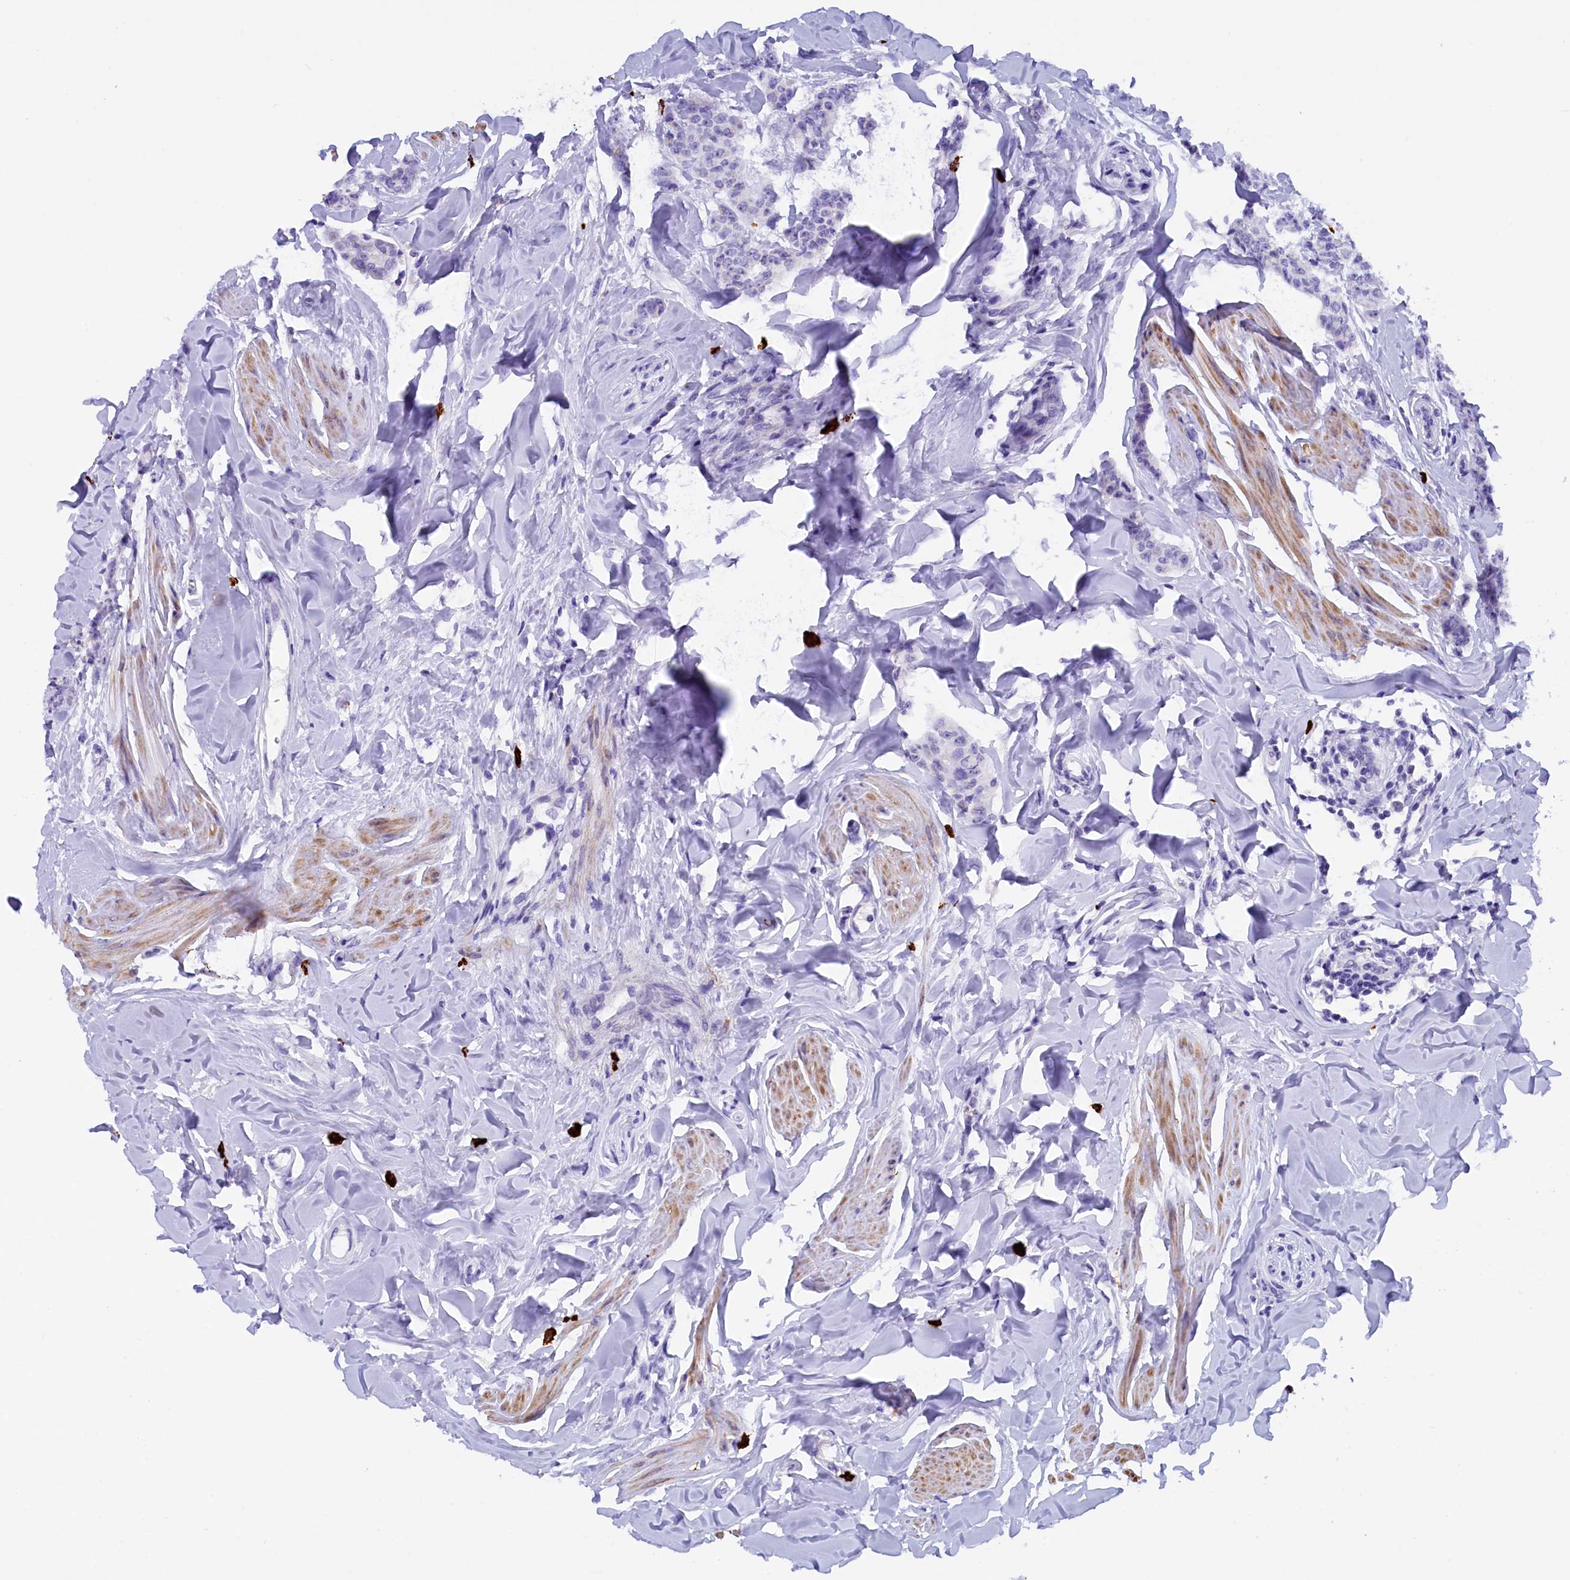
{"staining": {"intensity": "negative", "quantity": "none", "location": "none"}, "tissue": "breast cancer", "cell_type": "Tumor cells", "image_type": "cancer", "snomed": [{"axis": "morphology", "description": "Duct carcinoma"}, {"axis": "topography", "description": "Breast"}], "caption": "This micrograph is of breast cancer stained with IHC to label a protein in brown with the nuclei are counter-stained blue. There is no staining in tumor cells.", "gene": "RTTN", "patient": {"sex": "female", "age": 40}}